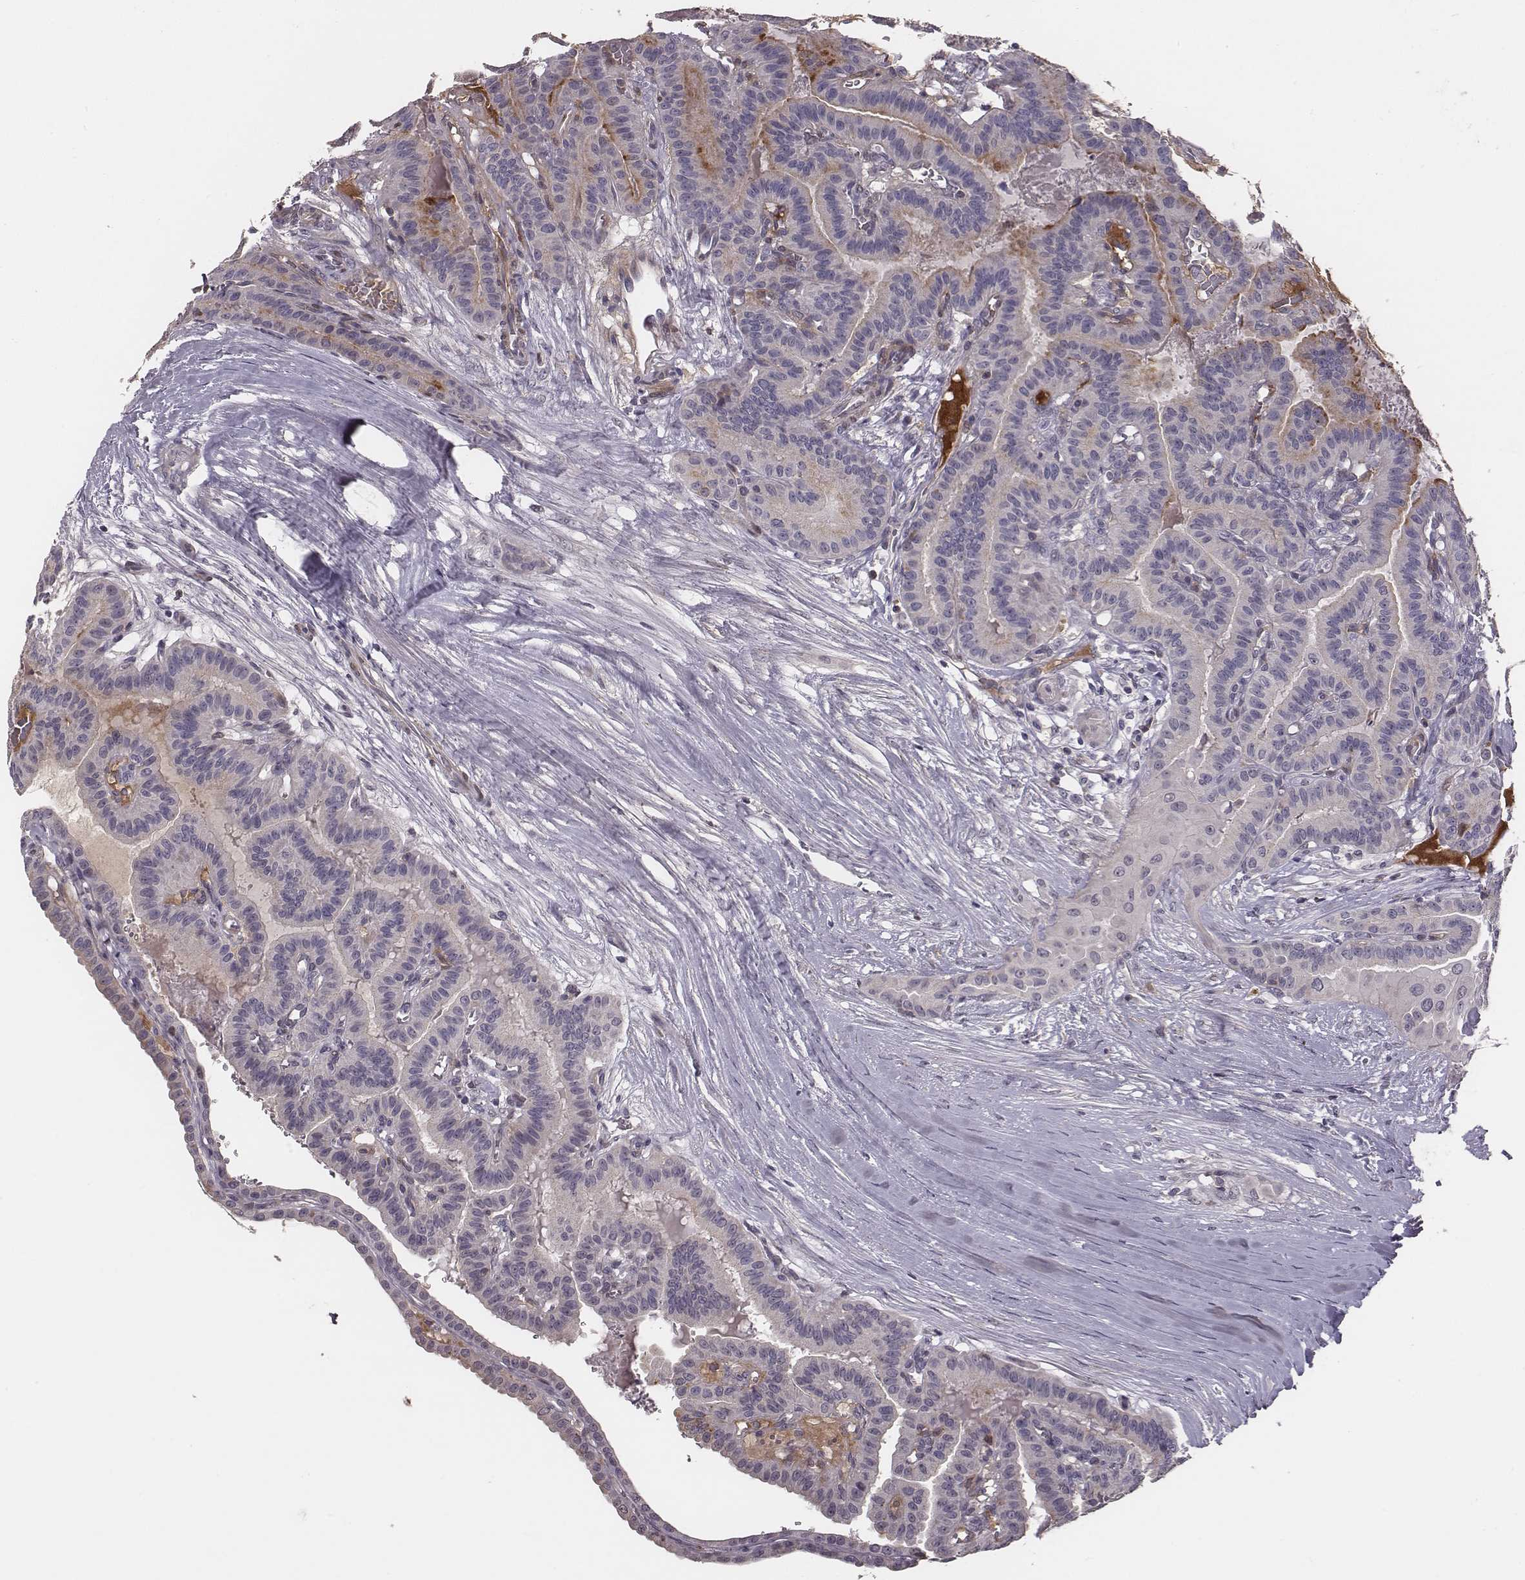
{"staining": {"intensity": "negative", "quantity": "none", "location": "none"}, "tissue": "thyroid cancer", "cell_type": "Tumor cells", "image_type": "cancer", "snomed": [{"axis": "morphology", "description": "Papillary adenocarcinoma, NOS"}, {"axis": "topography", "description": "Thyroid gland"}], "caption": "This is a histopathology image of IHC staining of papillary adenocarcinoma (thyroid), which shows no staining in tumor cells.", "gene": "SLC22A6", "patient": {"sex": "male", "age": 87}}